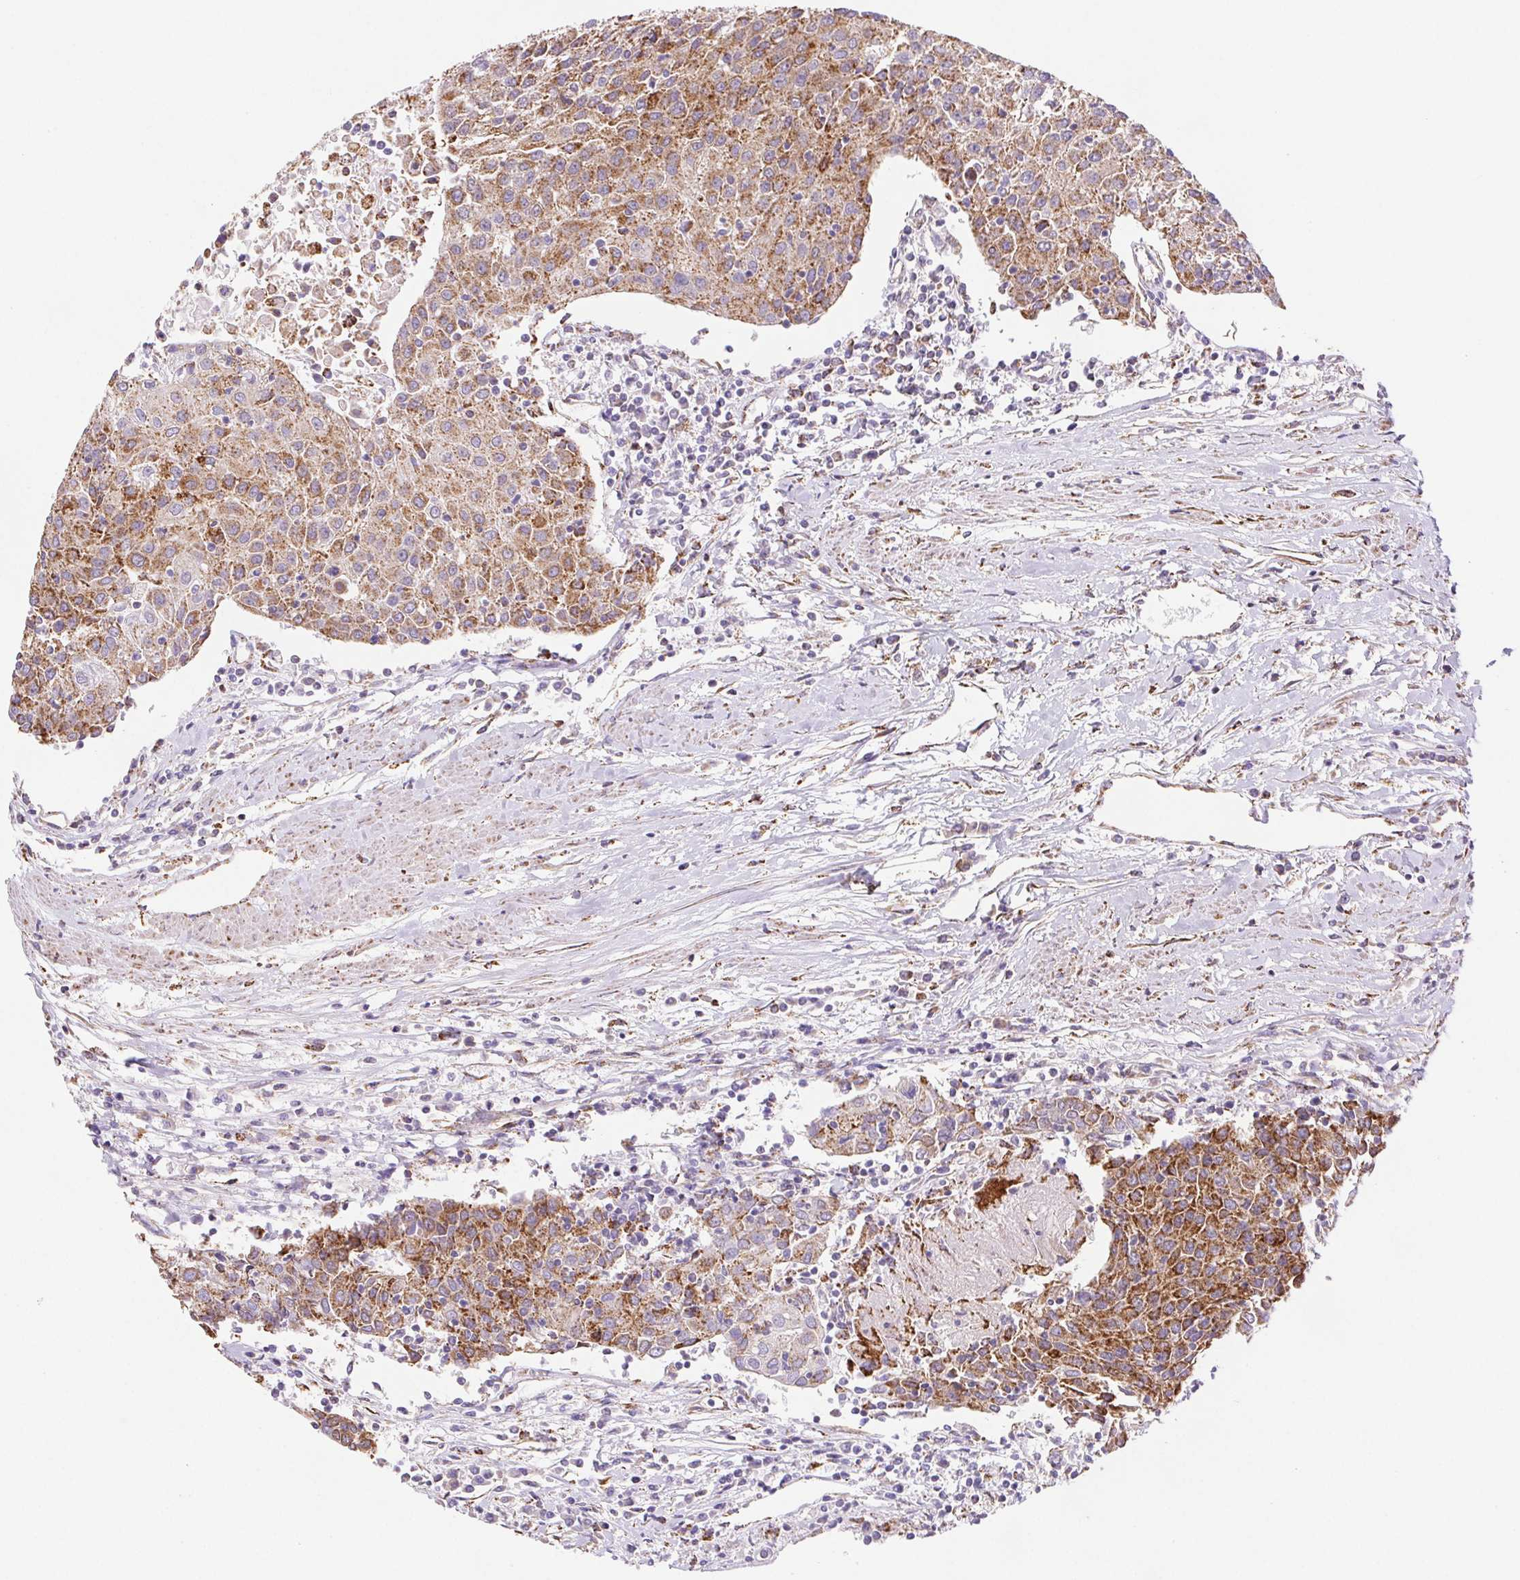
{"staining": {"intensity": "strong", "quantity": ">75%", "location": "cytoplasmic/membranous"}, "tissue": "urothelial cancer", "cell_type": "Tumor cells", "image_type": "cancer", "snomed": [{"axis": "morphology", "description": "Urothelial carcinoma, High grade"}, {"axis": "topography", "description": "Urinary bladder"}], "caption": "This is a histology image of immunohistochemistry staining of urothelial cancer, which shows strong expression in the cytoplasmic/membranous of tumor cells.", "gene": "NIPSNAP2", "patient": {"sex": "female", "age": 85}}